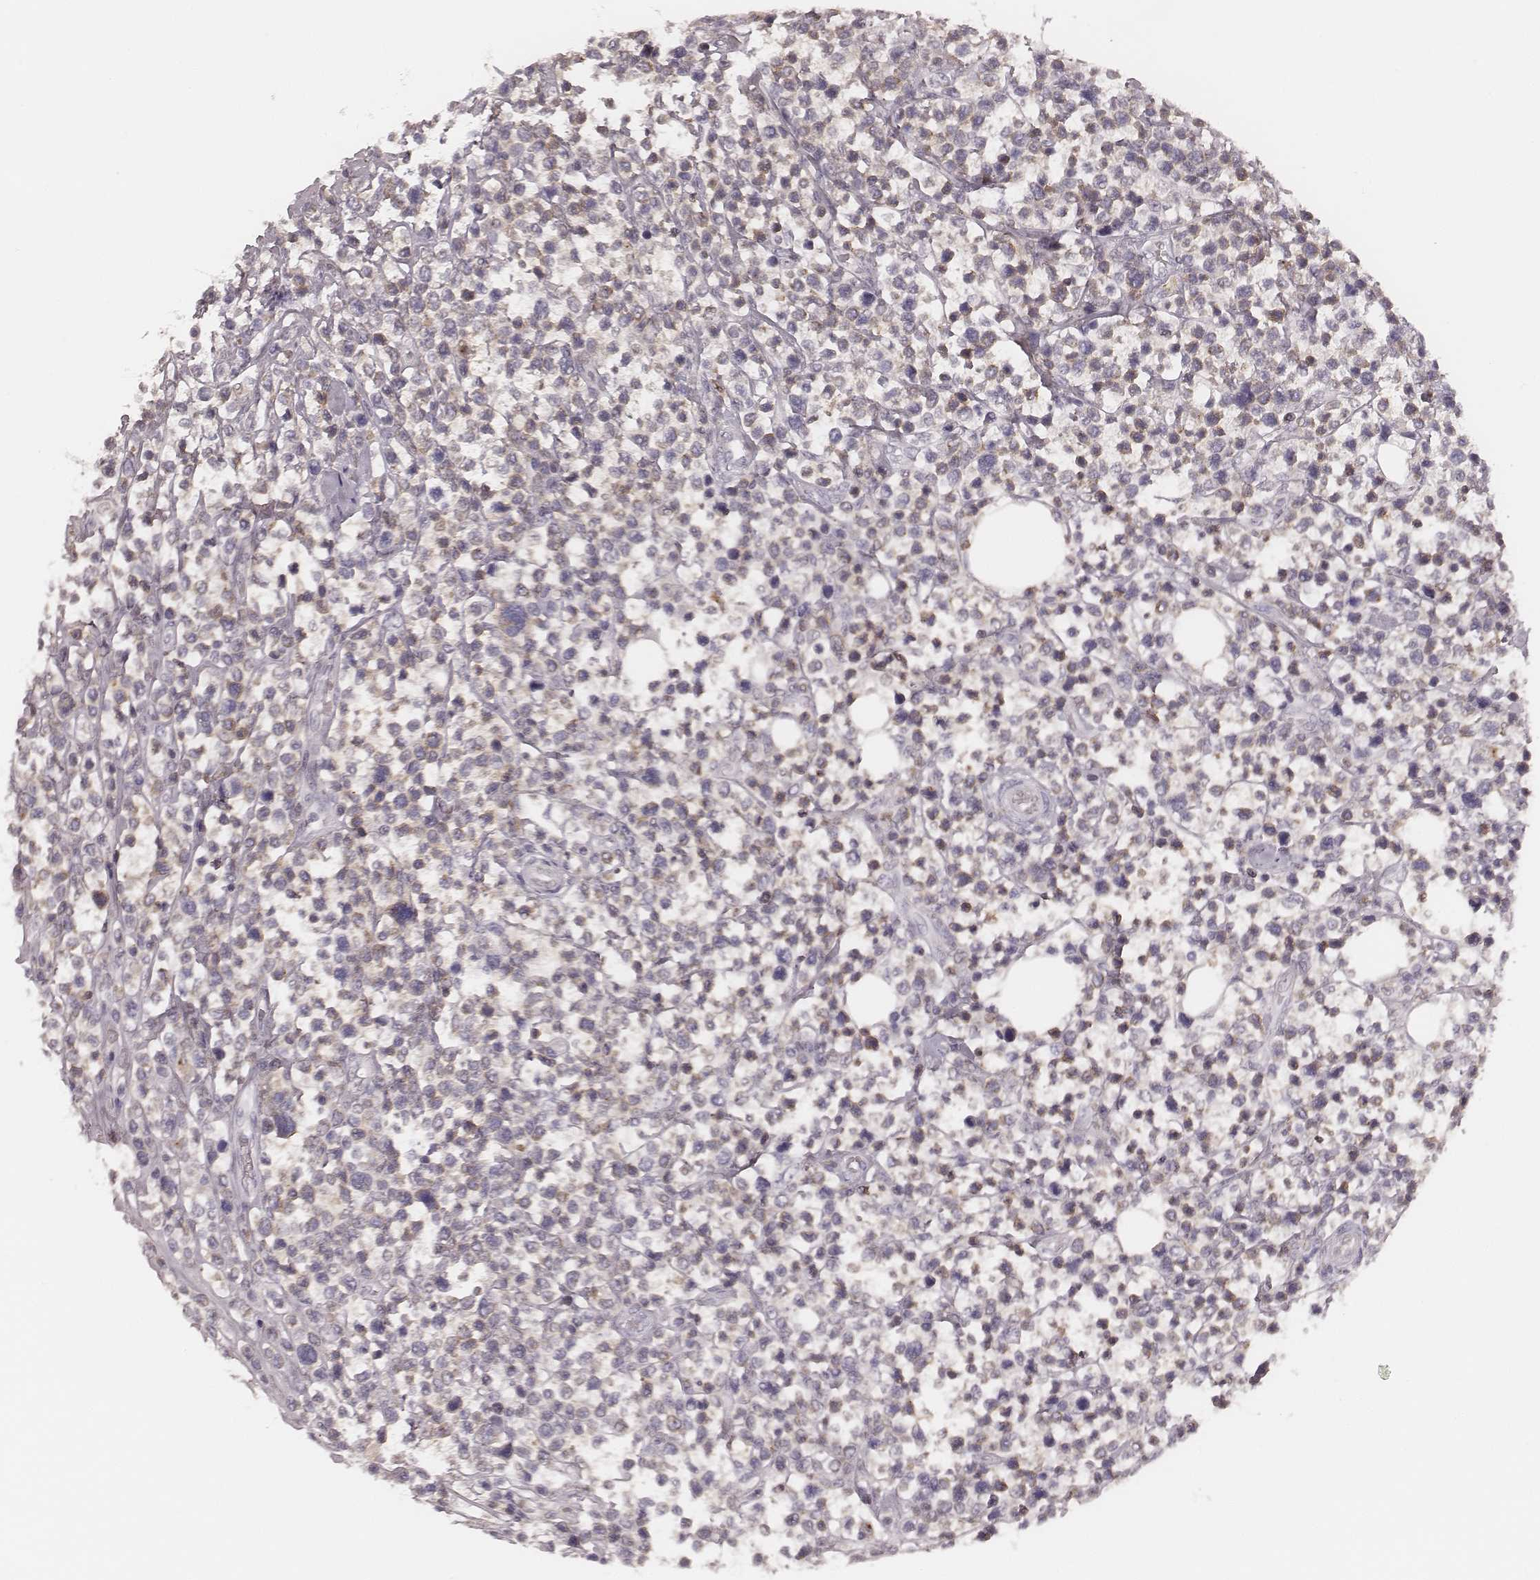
{"staining": {"intensity": "negative", "quantity": "none", "location": "none"}, "tissue": "lymphoma", "cell_type": "Tumor cells", "image_type": "cancer", "snomed": [{"axis": "morphology", "description": "Malignant lymphoma, non-Hodgkin's type, High grade"}, {"axis": "topography", "description": "Soft tissue"}], "caption": "Immunohistochemical staining of human malignant lymphoma, non-Hodgkin's type (high-grade) shows no significant staining in tumor cells.", "gene": "MSX1", "patient": {"sex": "female", "age": 56}}